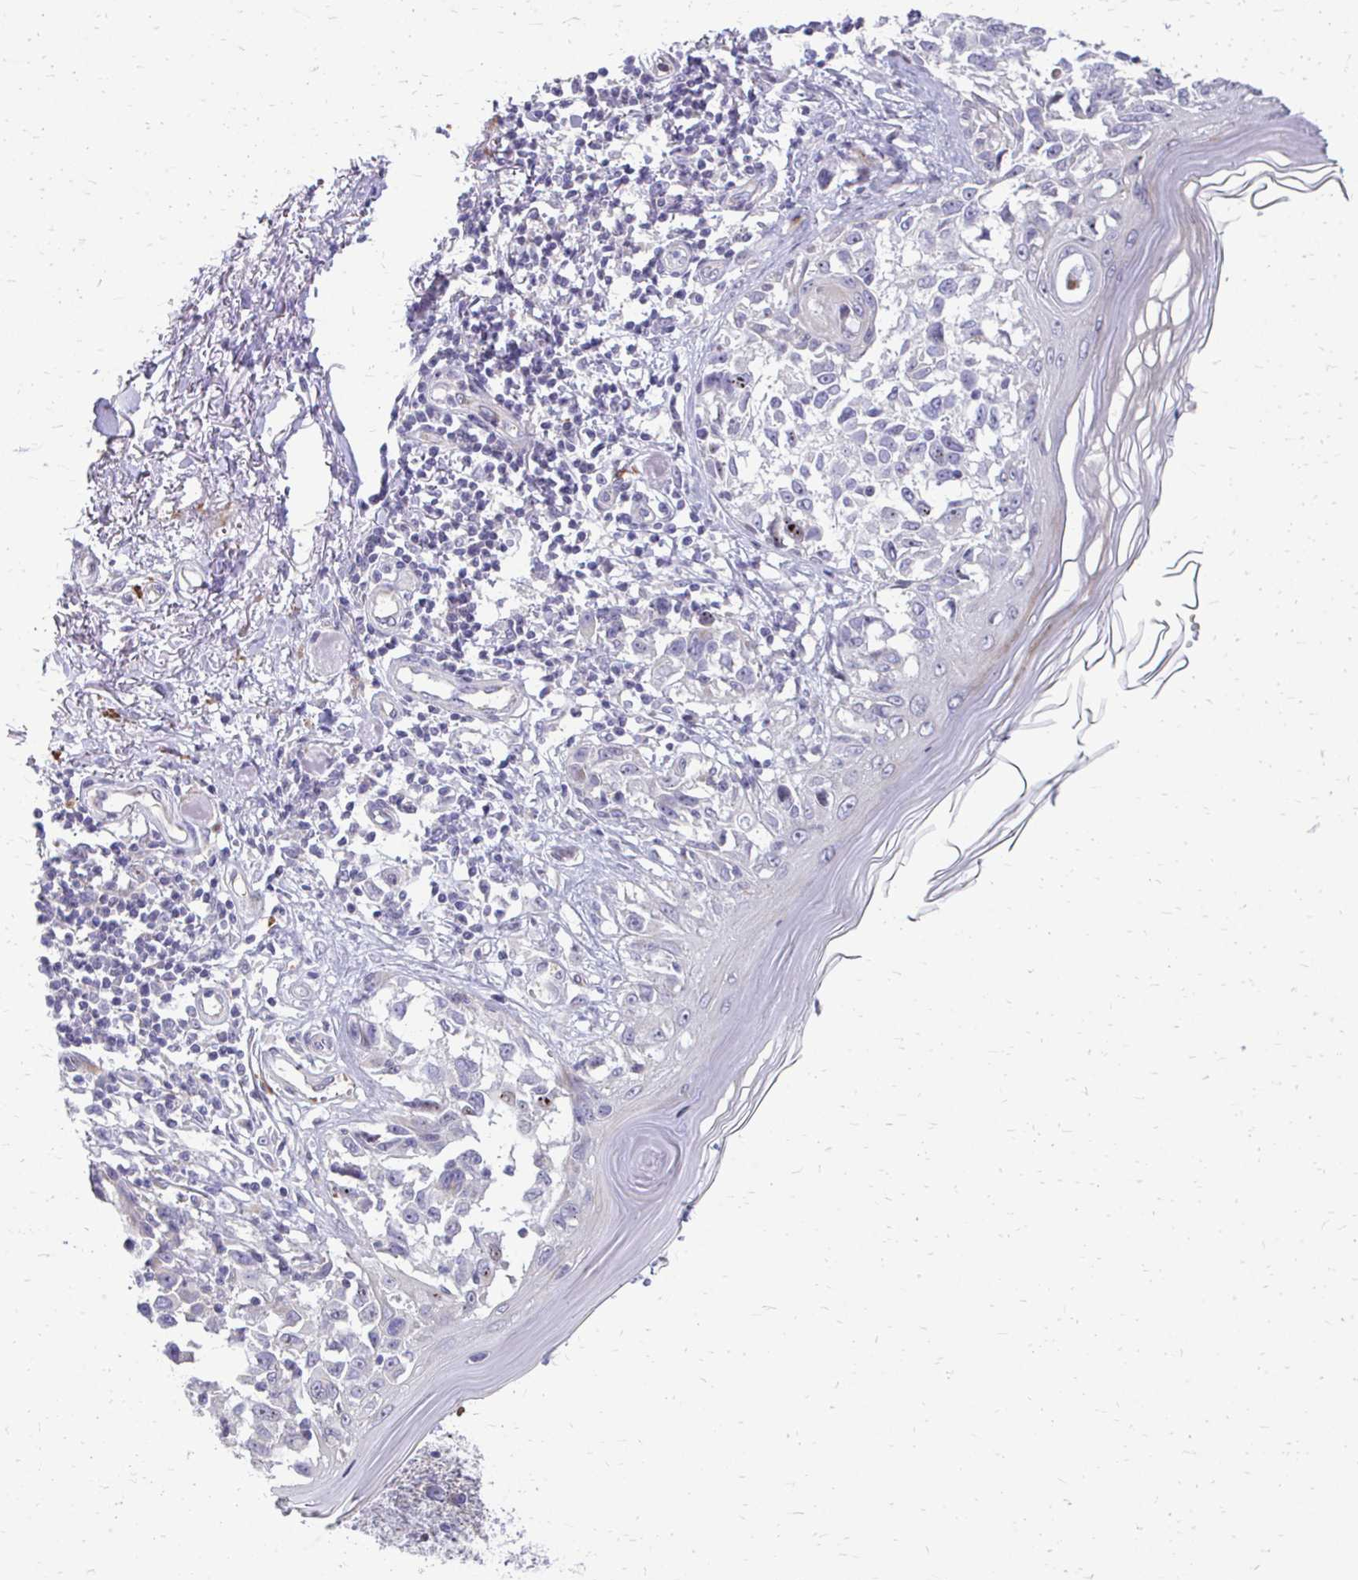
{"staining": {"intensity": "negative", "quantity": "none", "location": "none"}, "tissue": "melanoma", "cell_type": "Tumor cells", "image_type": "cancer", "snomed": [{"axis": "morphology", "description": "Malignant melanoma, NOS"}, {"axis": "topography", "description": "Skin"}], "caption": "DAB (3,3'-diaminobenzidine) immunohistochemical staining of malignant melanoma shows no significant expression in tumor cells.", "gene": "FUNDC2", "patient": {"sex": "male", "age": 73}}